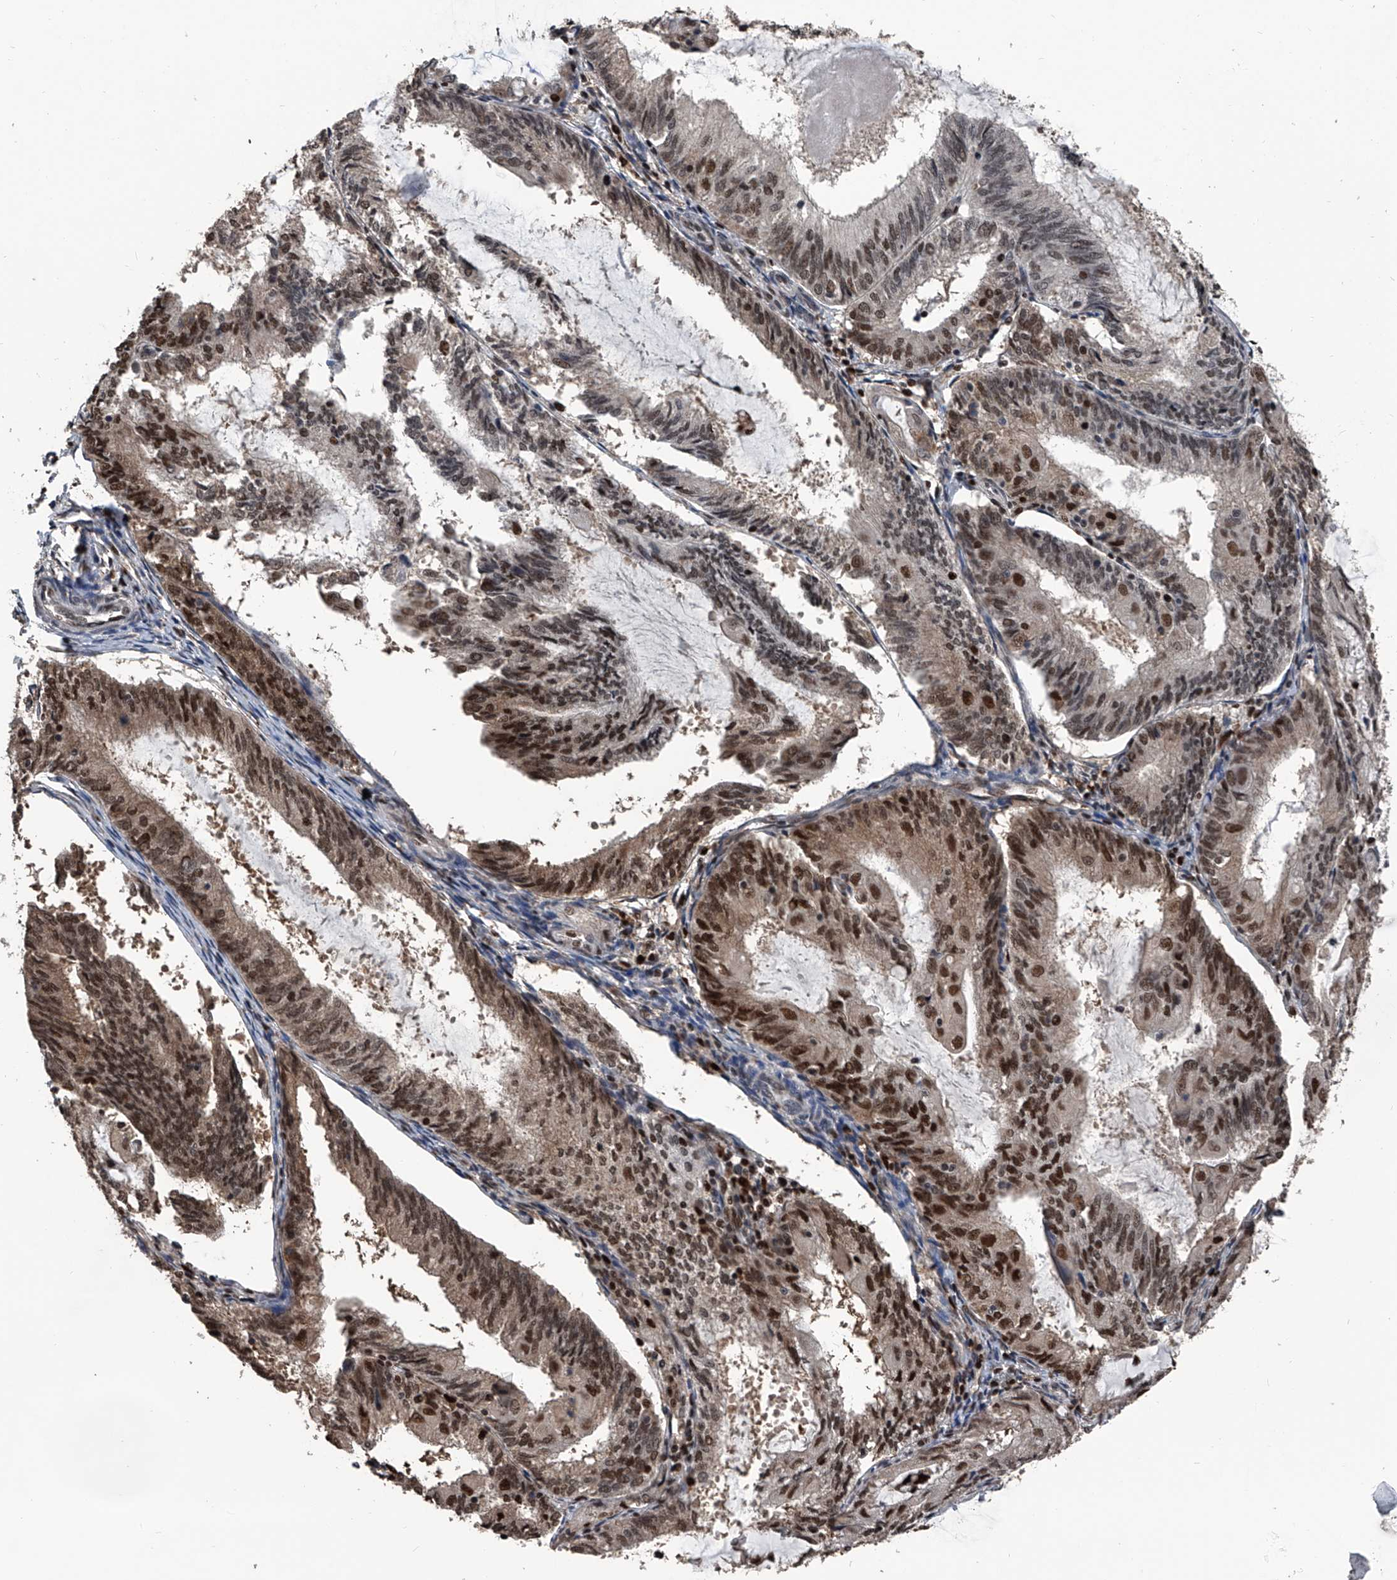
{"staining": {"intensity": "strong", "quantity": "25%-75%", "location": "nuclear"}, "tissue": "endometrial cancer", "cell_type": "Tumor cells", "image_type": "cancer", "snomed": [{"axis": "morphology", "description": "Adenocarcinoma, NOS"}, {"axis": "topography", "description": "Endometrium"}], "caption": "Tumor cells exhibit high levels of strong nuclear positivity in approximately 25%-75% of cells in human endometrial adenocarcinoma. (Brightfield microscopy of DAB IHC at high magnification).", "gene": "FKBP5", "patient": {"sex": "female", "age": 81}}